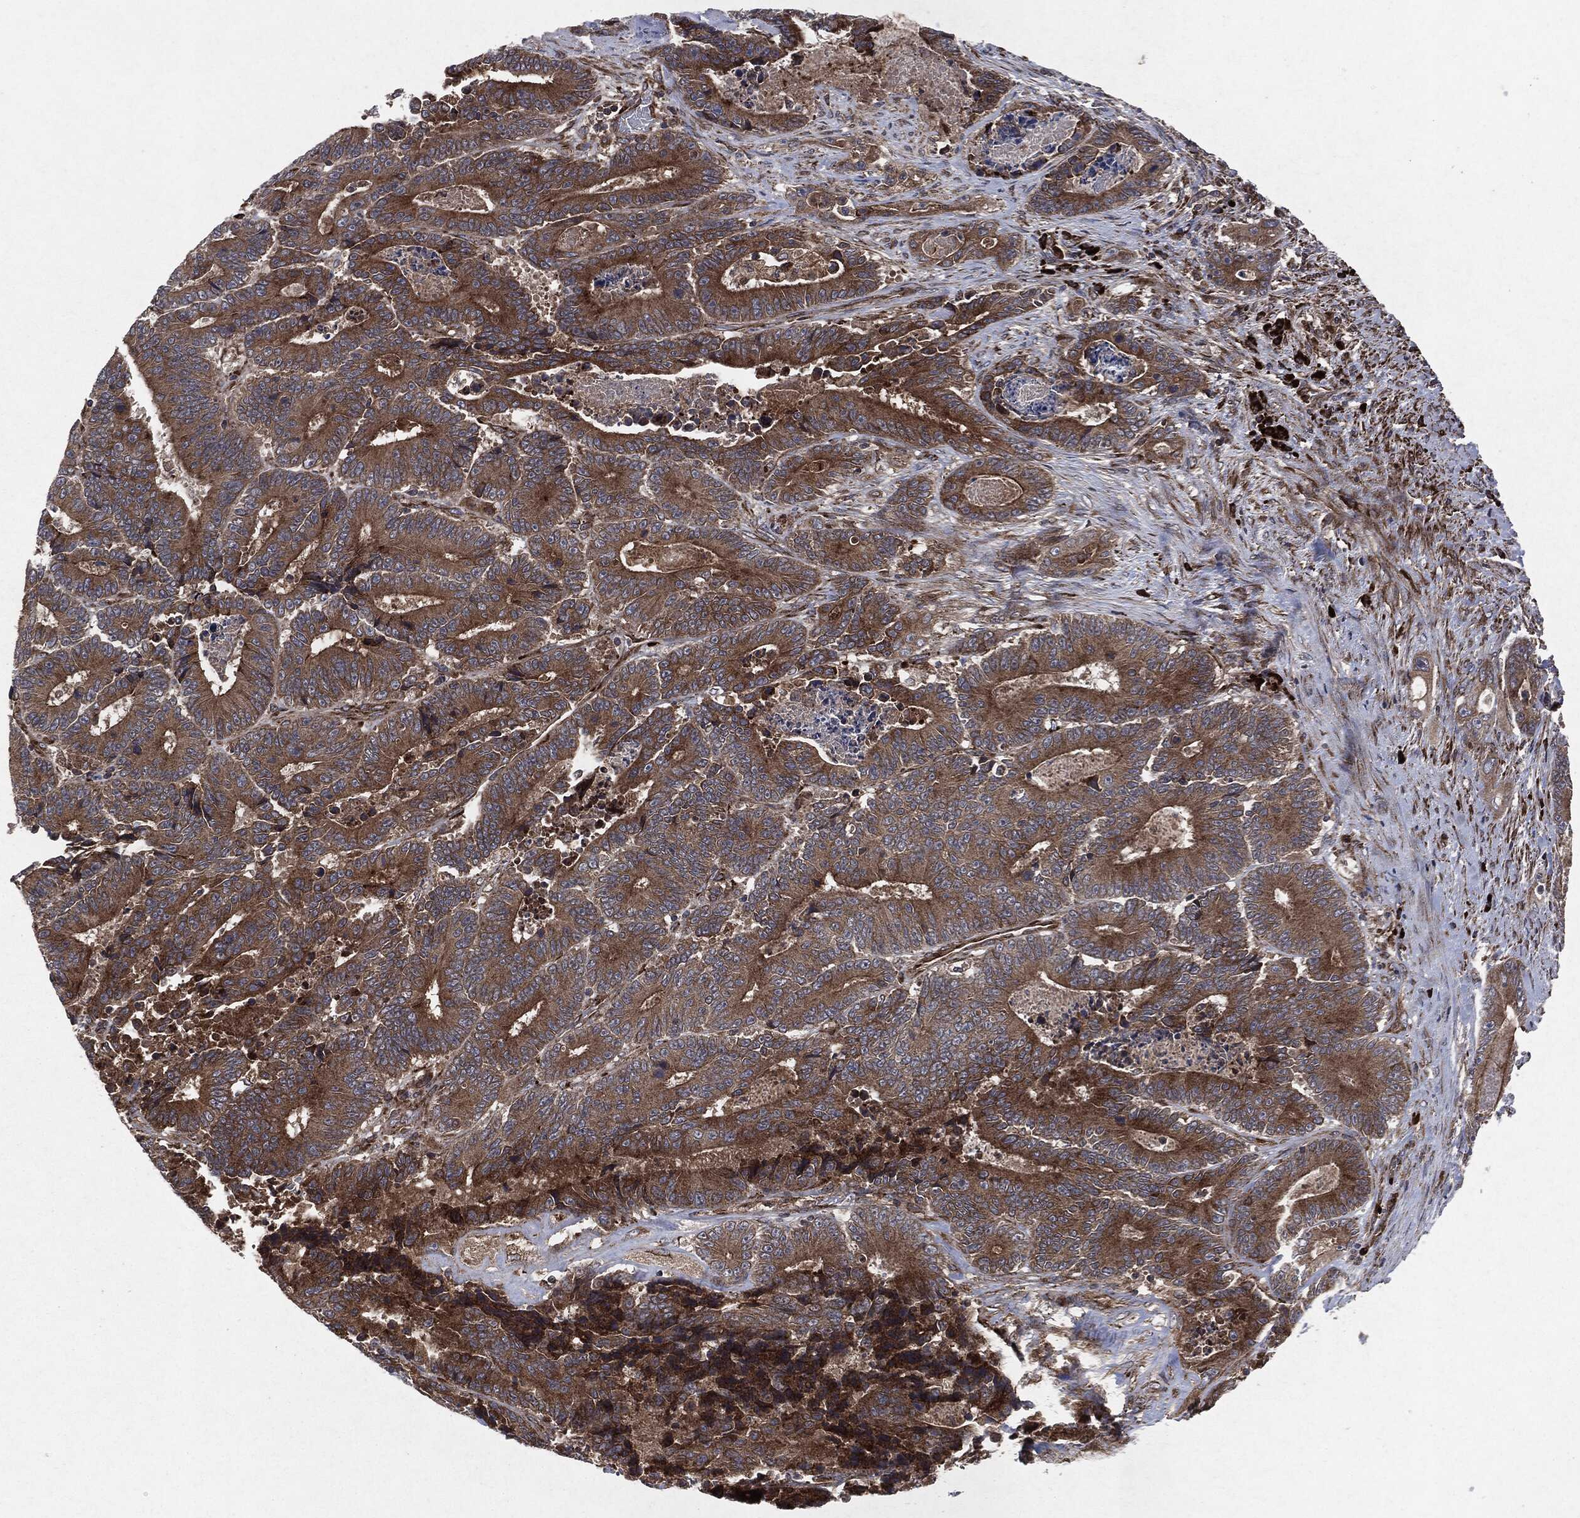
{"staining": {"intensity": "strong", "quantity": ">75%", "location": "cytoplasmic/membranous"}, "tissue": "colorectal cancer", "cell_type": "Tumor cells", "image_type": "cancer", "snomed": [{"axis": "morphology", "description": "Adenocarcinoma, NOS"}, {"axis": "topography", "description": "Colon"}], "caption": "IHC of adenocarcinoma (colorectal) shows high levels of strong cytoplasmic/membranous positivity in about >75% of tumor cells.", "gene": "RAF1", "patient": {"sex": "male", "age": 83}}